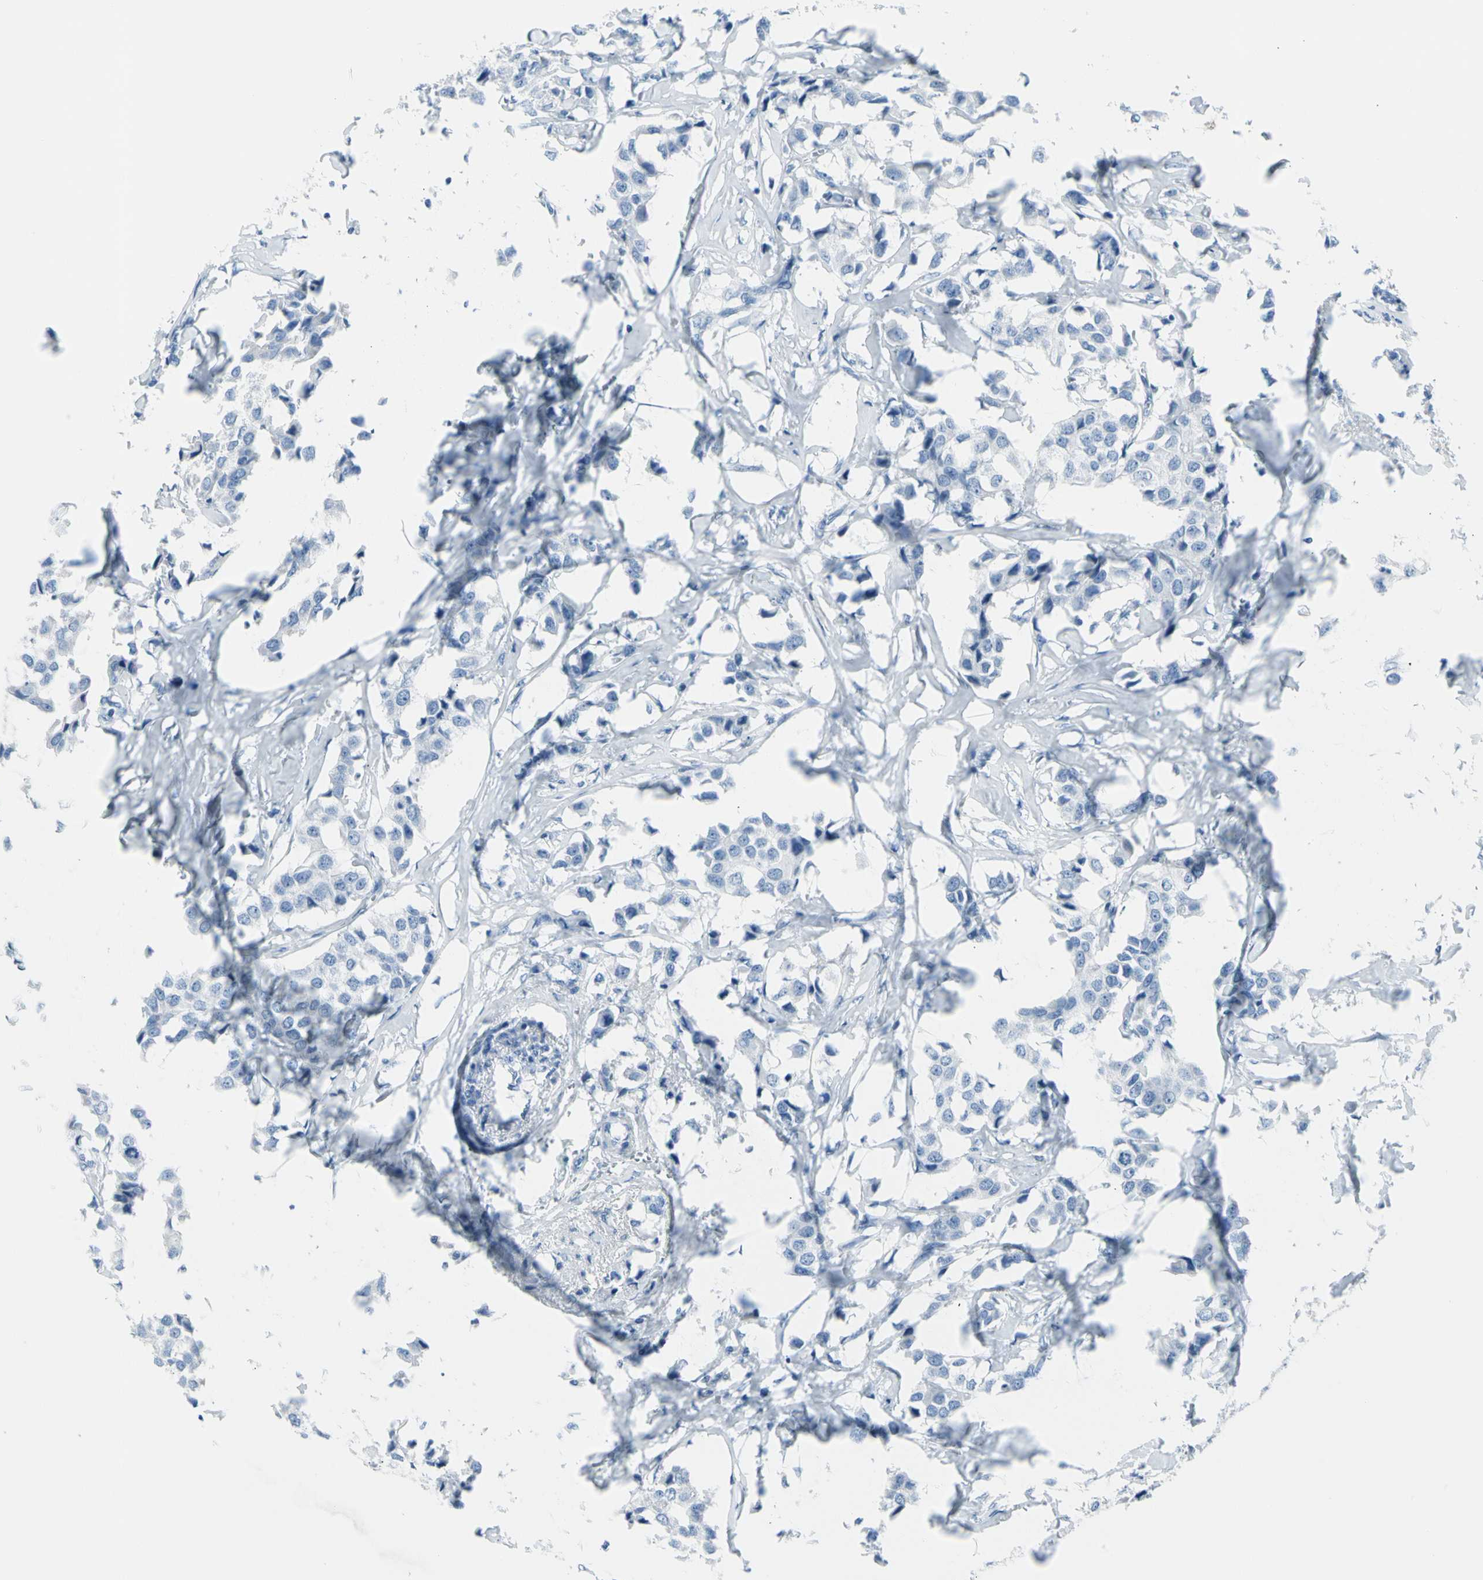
{"staining": {"intensity": "negative", "quantity": "none", "location": "none"}, "tissue": "breast cancer", "cell_type": "Tumor cells", "image_type": "cancer", "snomed": [{"axis": "morphology", "description": "Duct carcinoma"}, {"axis": "topography", "description": "Breast"}], "caption": "IHC photomicrograph of human intraductal carcinoma (breast) stained for a protein (brown), which displays no expression in tumor cells.", "gene": "TPO", "patient": {"sex": "female", "age": 80}}